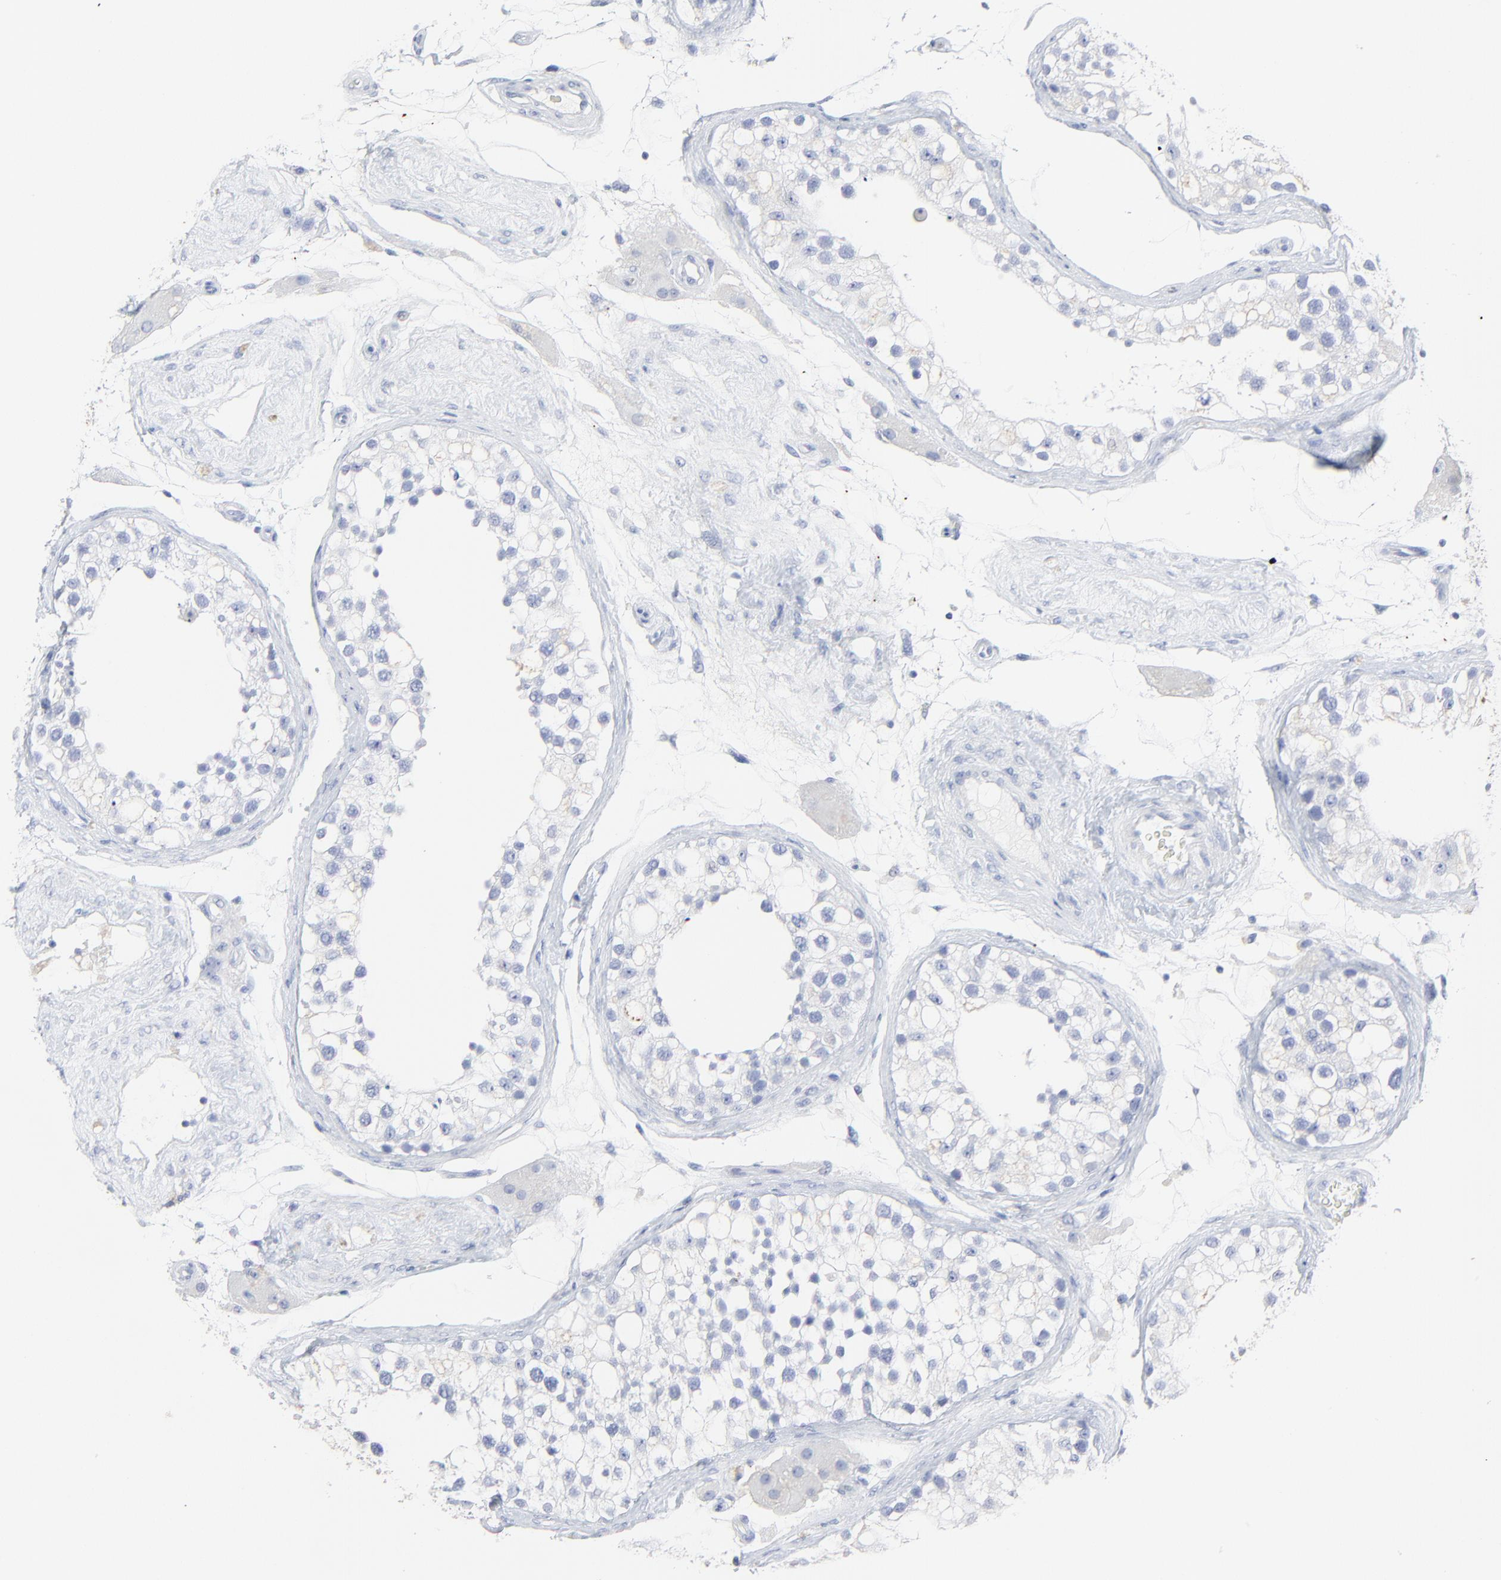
{"staining": {"intensity": "negative", "quantity": "none", "location": "none"}, "tissue": "testis", "cell_type": "Cells in seminiferous ducts", "image_type": "normal", "snomed": [{"axis": "morphology", "description": "Normal tissue, NOS"}, {"axis": "topography", "description": "Testis"}], "caption": "Immunohistochemical staining of unremarkable testis displays no significant positivity in cells in seminiferous ducts. (DAB (3,3'-diaminobenzidine) immunohistochemistry (IHC) with hematoxylin counter stain).", "gene": "LCN2", "patient": {"sex": "male", "age": 68}}